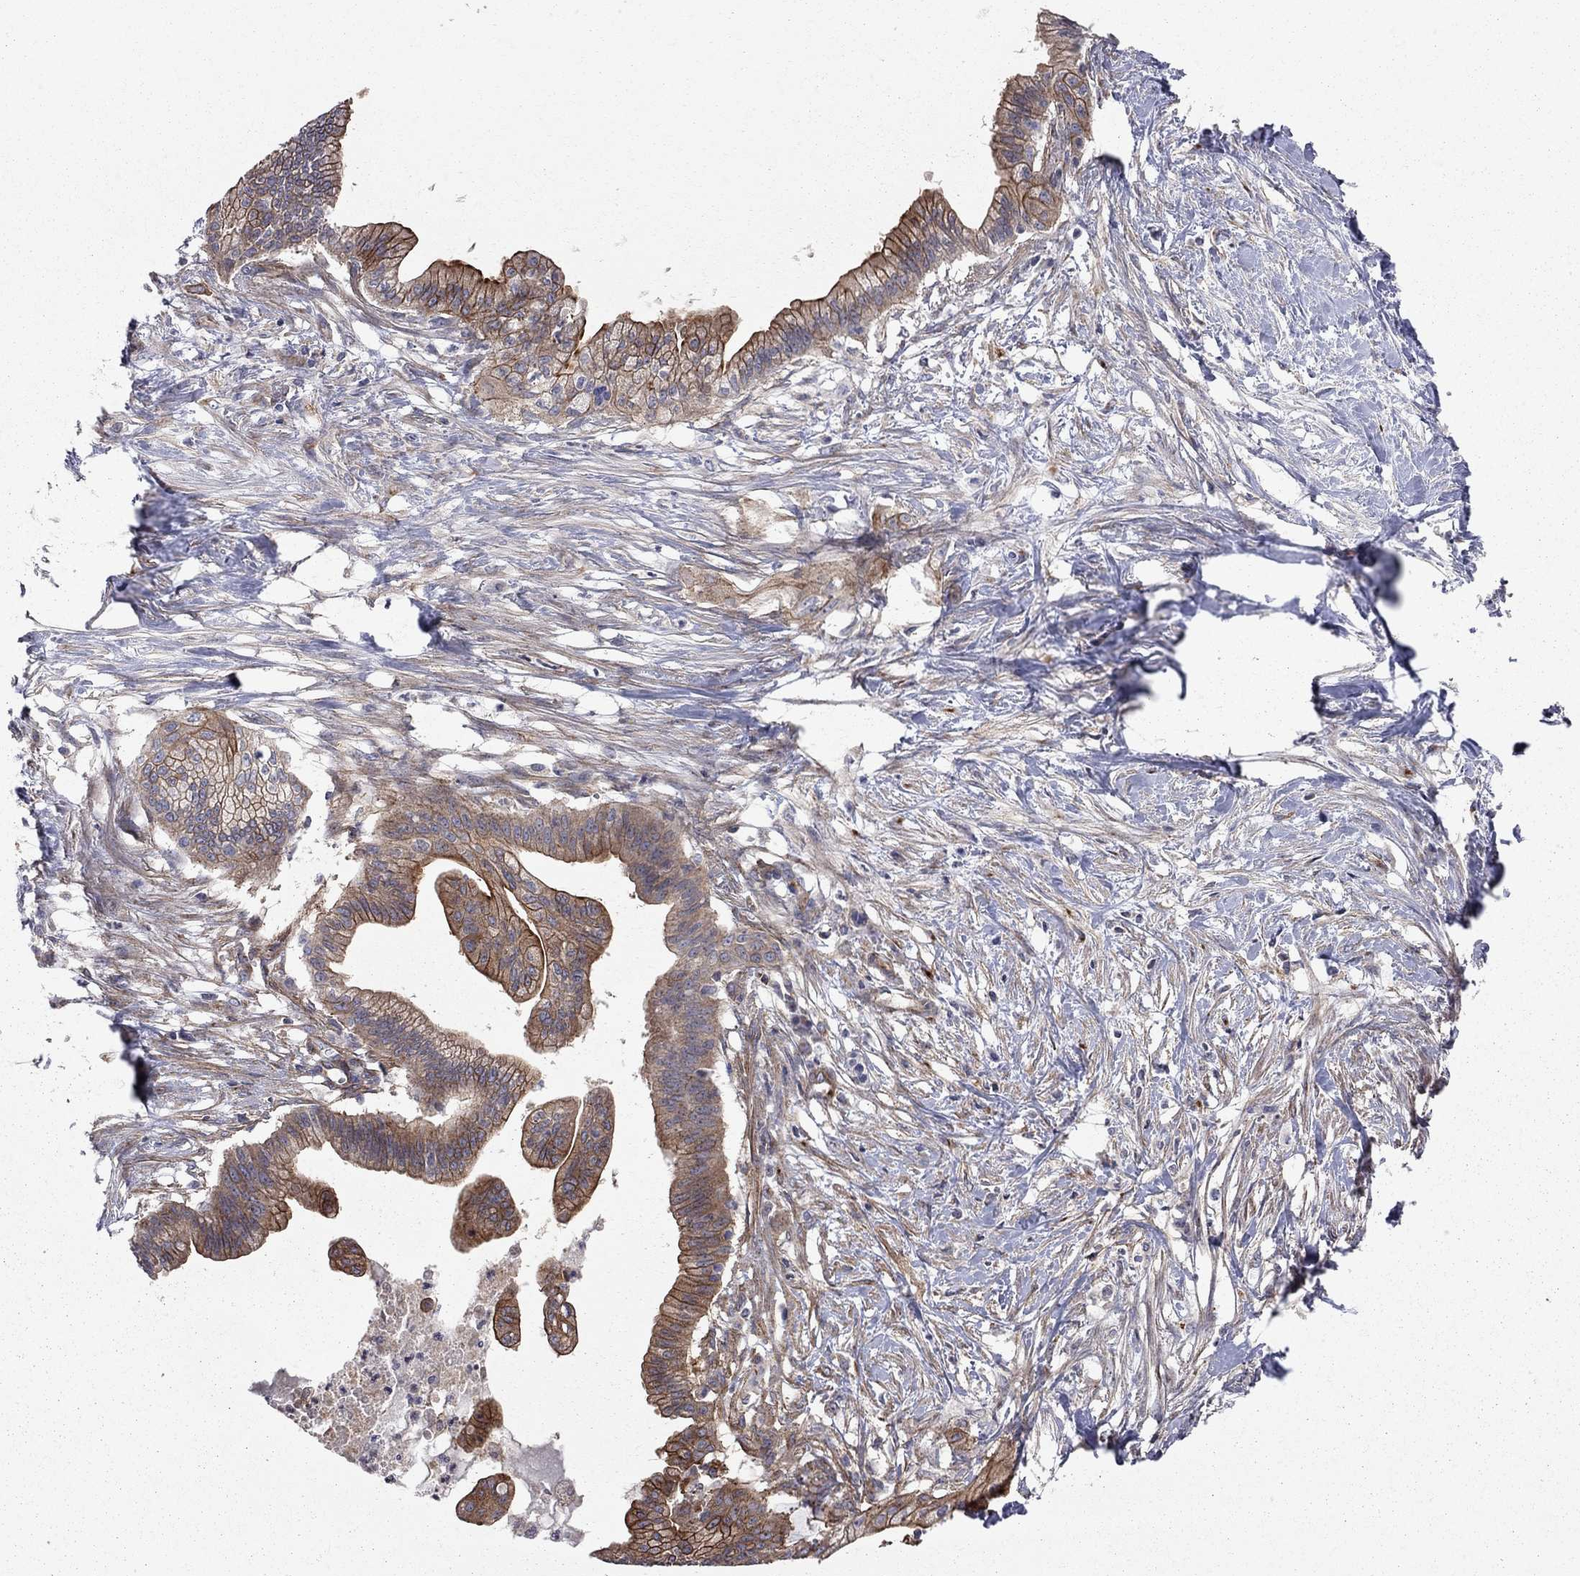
{"staining": {"intensity": "strong", "quantity": "<25%", "location": "cytoplasmic/membranous"}, "tissue": "pancreatic cancer", "cell_type": "Tumor cells", "image_type": "cancer", "snomed": [{"axis": "morphology", "description": "Normal tissue, NOS"}, {"axis": "morphology", "description": "Adenocarcinoma, NOS"}, {"axis": "topography", "description": "Pancreas"}], "caption": "Tumor cells exhibit medium levels of strong cytoplasmic/membranous staining in about <25% of cells in adenocarcinoma (pancreatic).", "gene": "RASEF", "patient": {"sex": "female", "age": 58}}